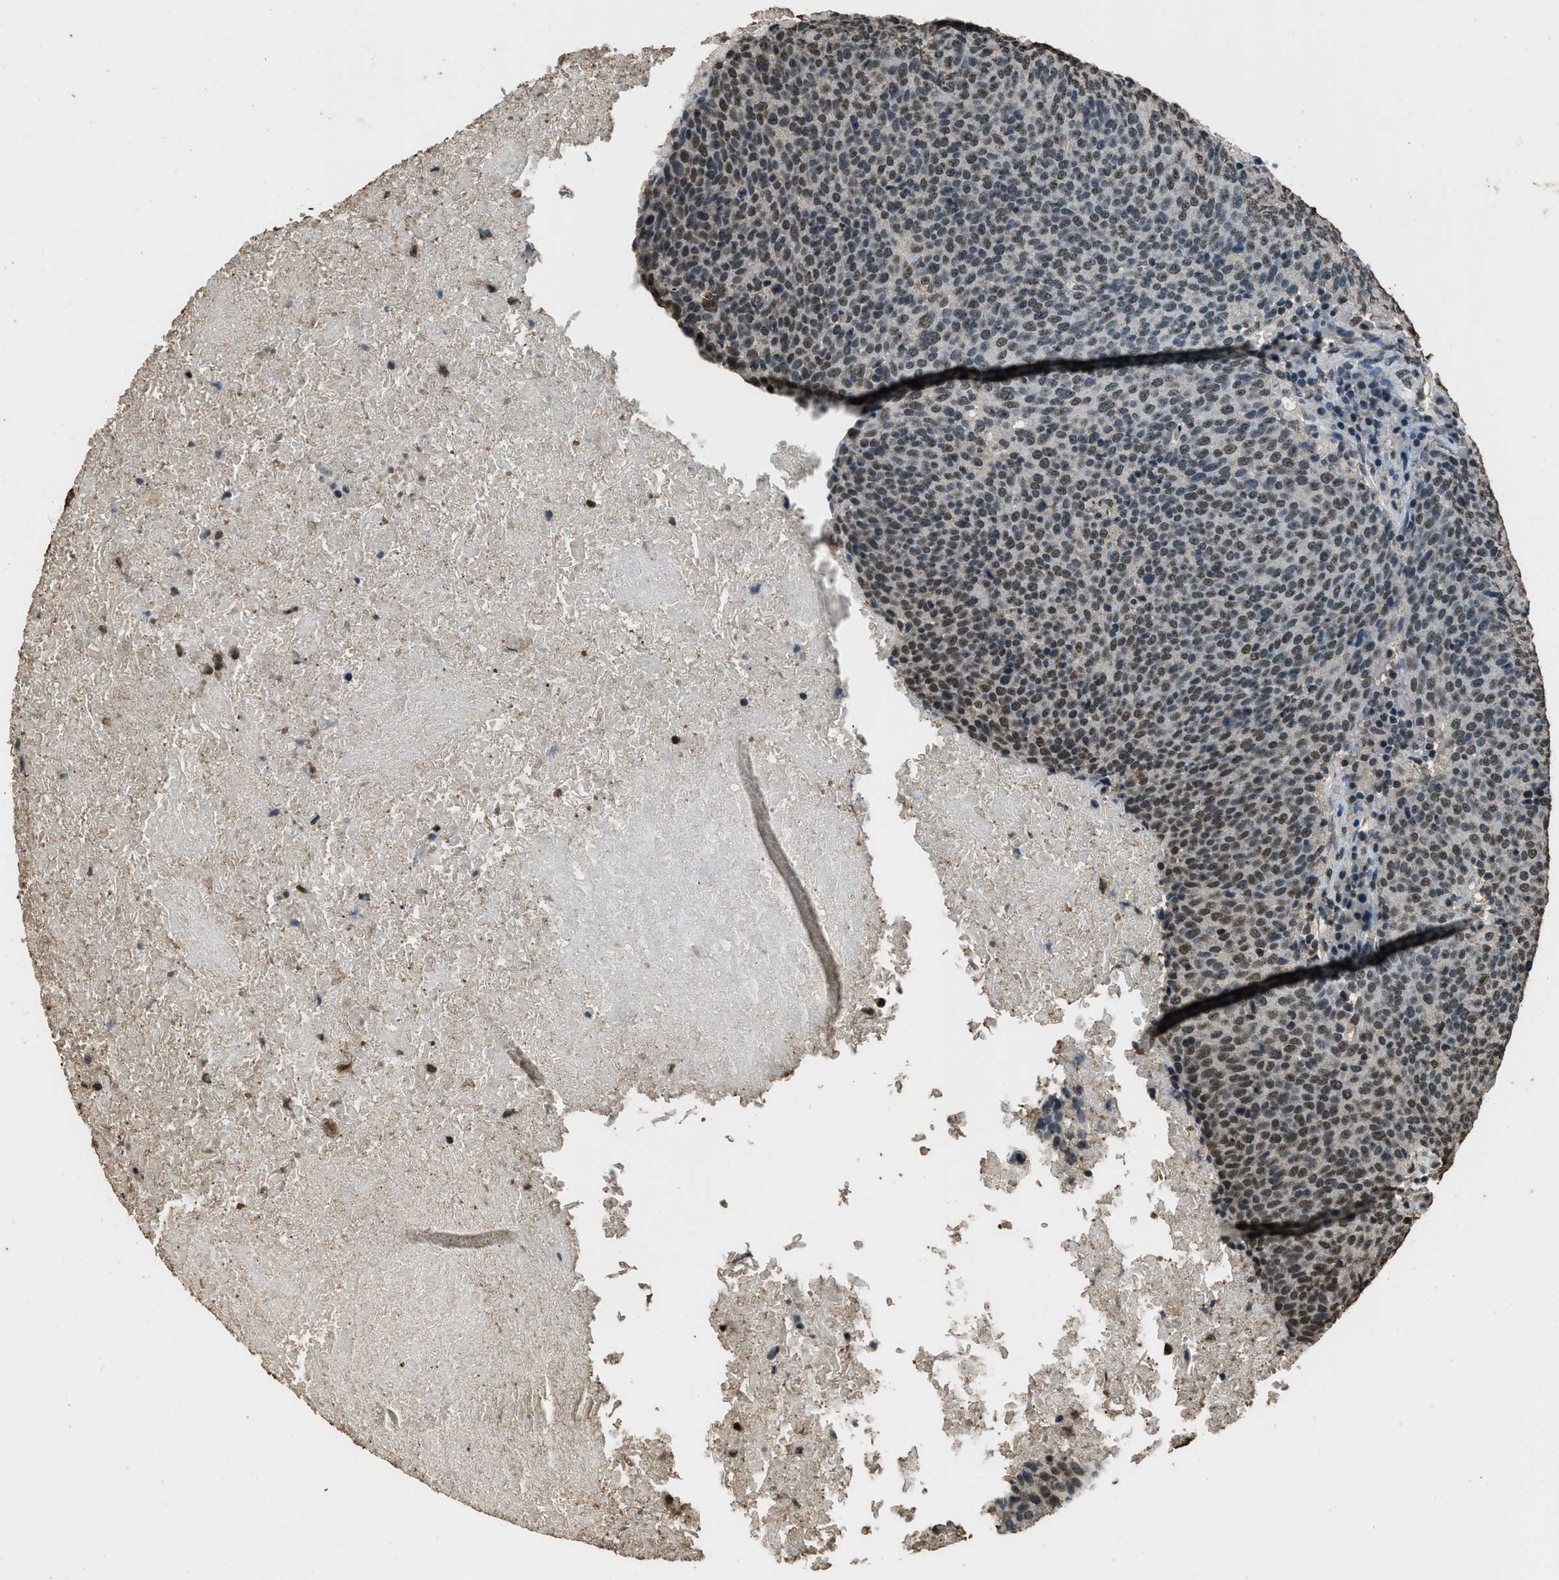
{"staining": {"intensity": "moderate", "quantity": ">75%", "location": "nuclear"}, "tissue": "head and neck cancer", "cell_type": "Tumor cells", "image_type": "cancer", "snomed": [{"axis": "morphology", "description": "Squamous cell carcinoma, NOS"}, {"axis": "morphology", "description": "Squamous cell carcinoma, metastatic, NOS"}, {"axis": "topography", "description": "Lymph node"}, {"axis": "topography", "description": "Head-Neck"}], "caption": "DAB (3,3'-diaminobenzidine) immunohistochemical staining of head and neck cancer displays moderate nuclear protein positivity in about >75% of tumor cells. (DAB IHC, brown staining for protein, blue staining for nuclei).", "gene": "MYB", "patient": {"sex": "male", "age": 62}}